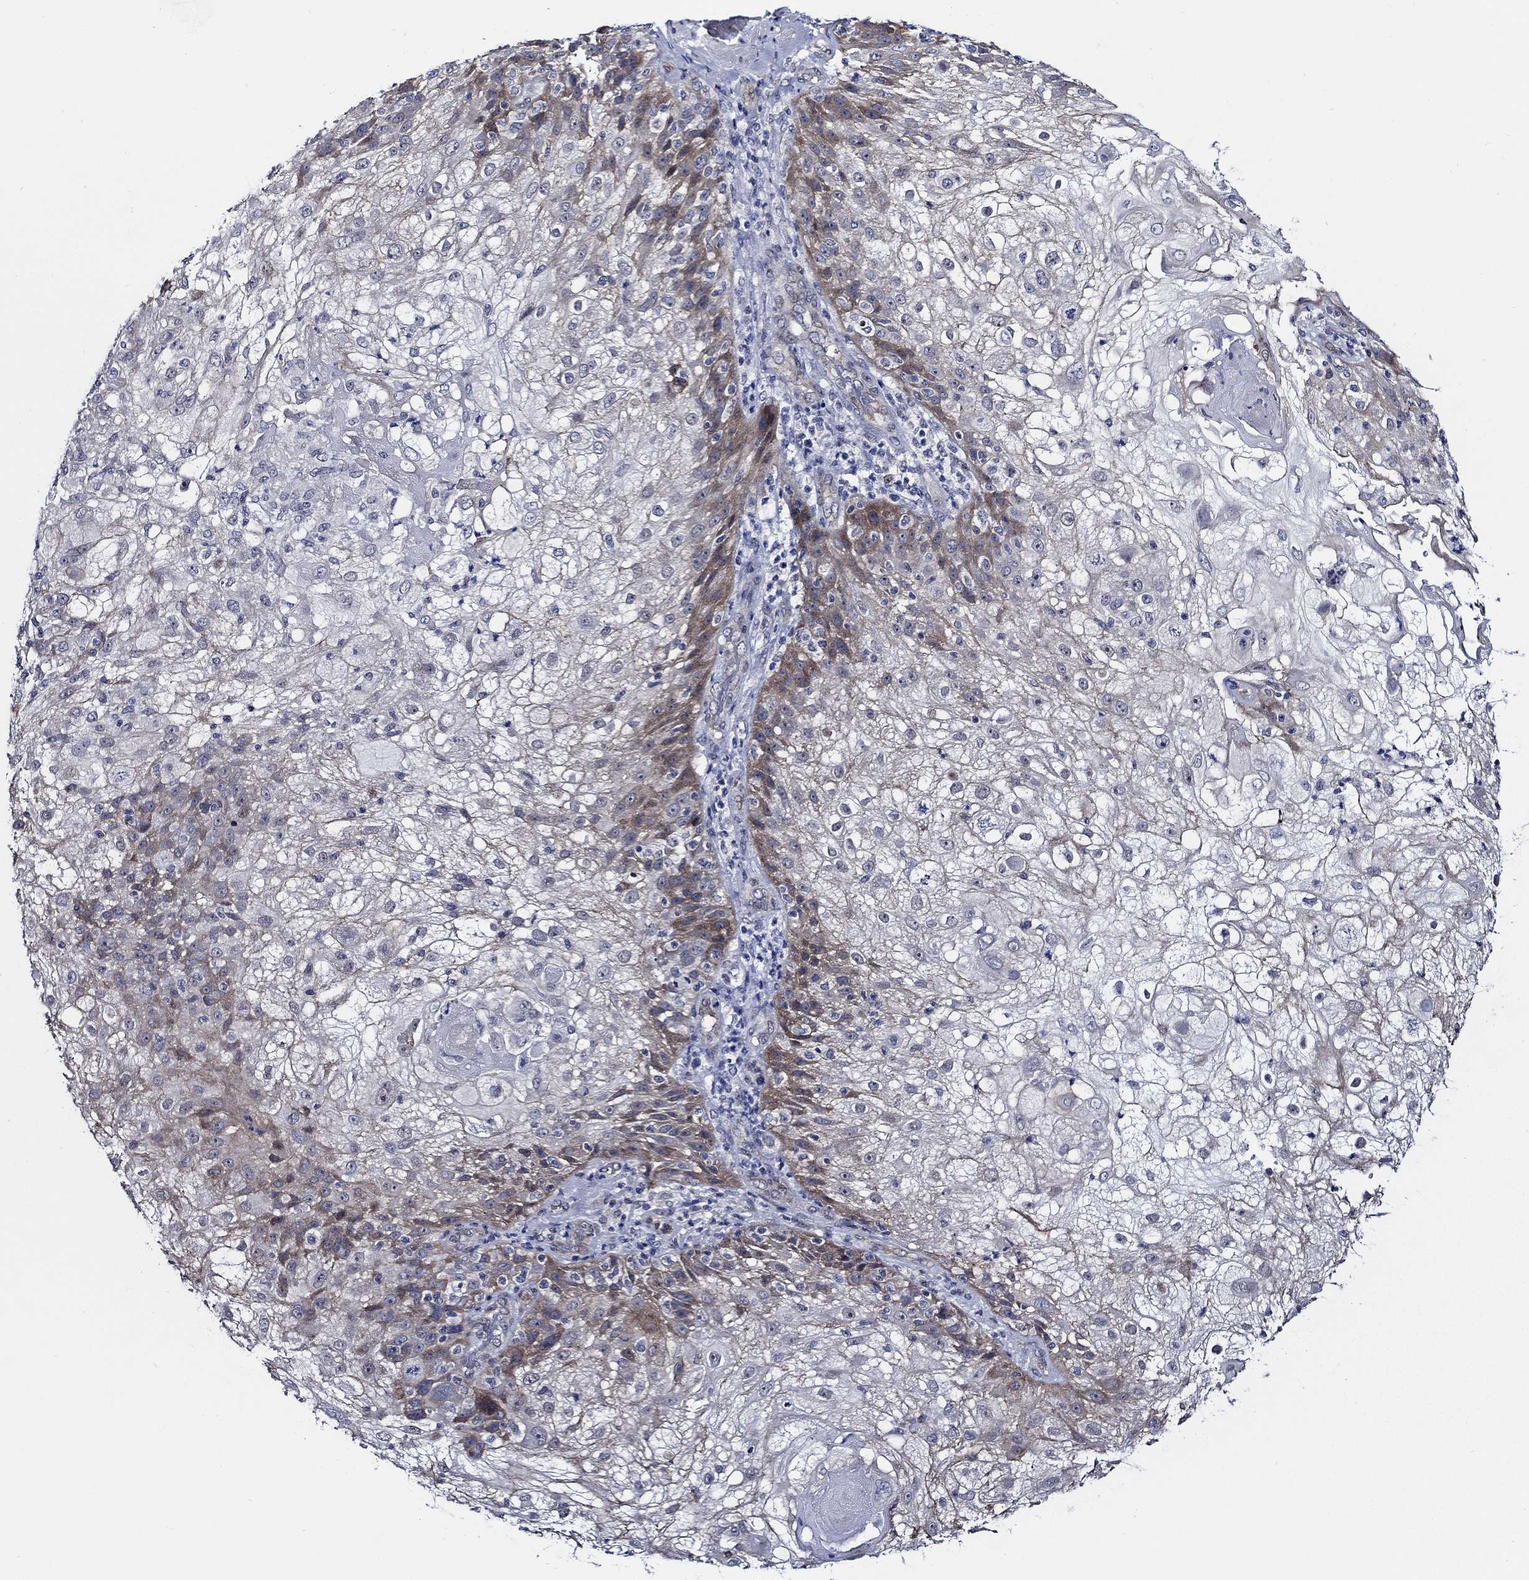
{"staining": {"intensity": "moderate", "quantity": "<25%", "location": "cytoplasmic/membranous"}, "tissue": "skin cancer", "cell_type": "Tumor cells", "image_type": "cancer", "snomed": [{"axis": "morphology", "description": "Normal tissue, NOS"}, {"axis": "morphology", "description": "Squamous cell carcinoma, NOS"}, {"axis": "topography", "description": "Skin"}], "caption": "DAB immunohistochemical staining of human skin cancer (squamous cell carcinoma) reveals moderate cytoplasmic/membranous protein expression in about <25% of tumor cells. (Brightfield microscopy of DAB IHC at high magnification).", "gene": "C8orf48", "patient": {"sex": "female", "age": 83}}